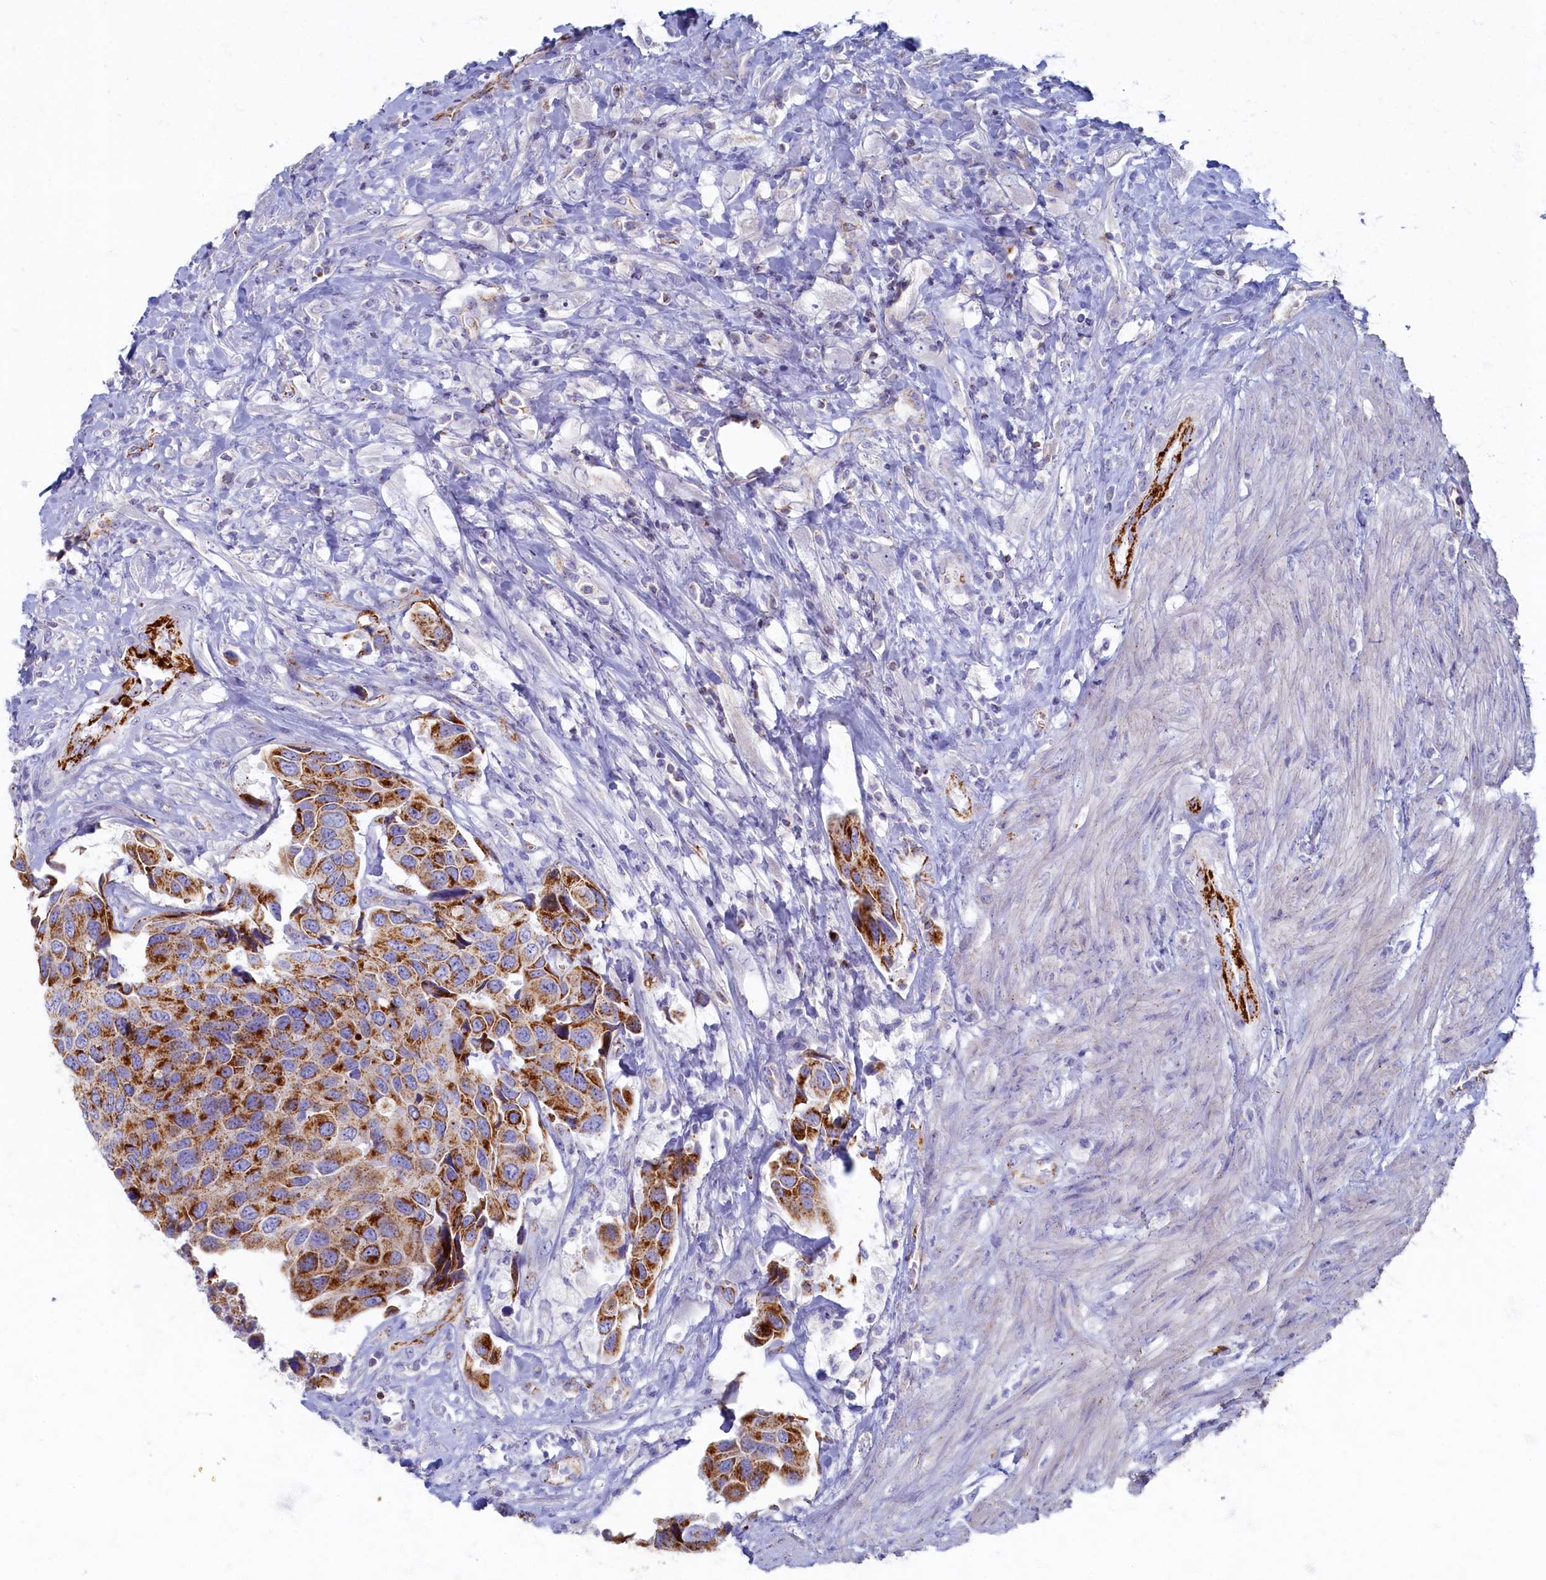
{"staining": {"intensity": "strong", "quantity": ">75%", "location": "cytoplasmic/membranous"}, "tissue": "urothelial cancer", "cell_type": "Tumor cells", "image_type": "cancer", "snomed": [{"axis": "morphology", "description": "Urothelial carcinoma, High grade"}, {"axis": "topography", "description": "Urinary bladder"}], "caption": "High-magnification brightfield microscopy of urothelial cancer stained with DAB (3,3'-diaminobenzidine) (brown) and counterstained with hematoxylin (blue). tumor cells exhibit strong cytoplasmic/membranous positivity is appreciated in approximately>75% of cells.", "gene": "OCIAD2", "patient": {"sex": "male", "age": 74}}